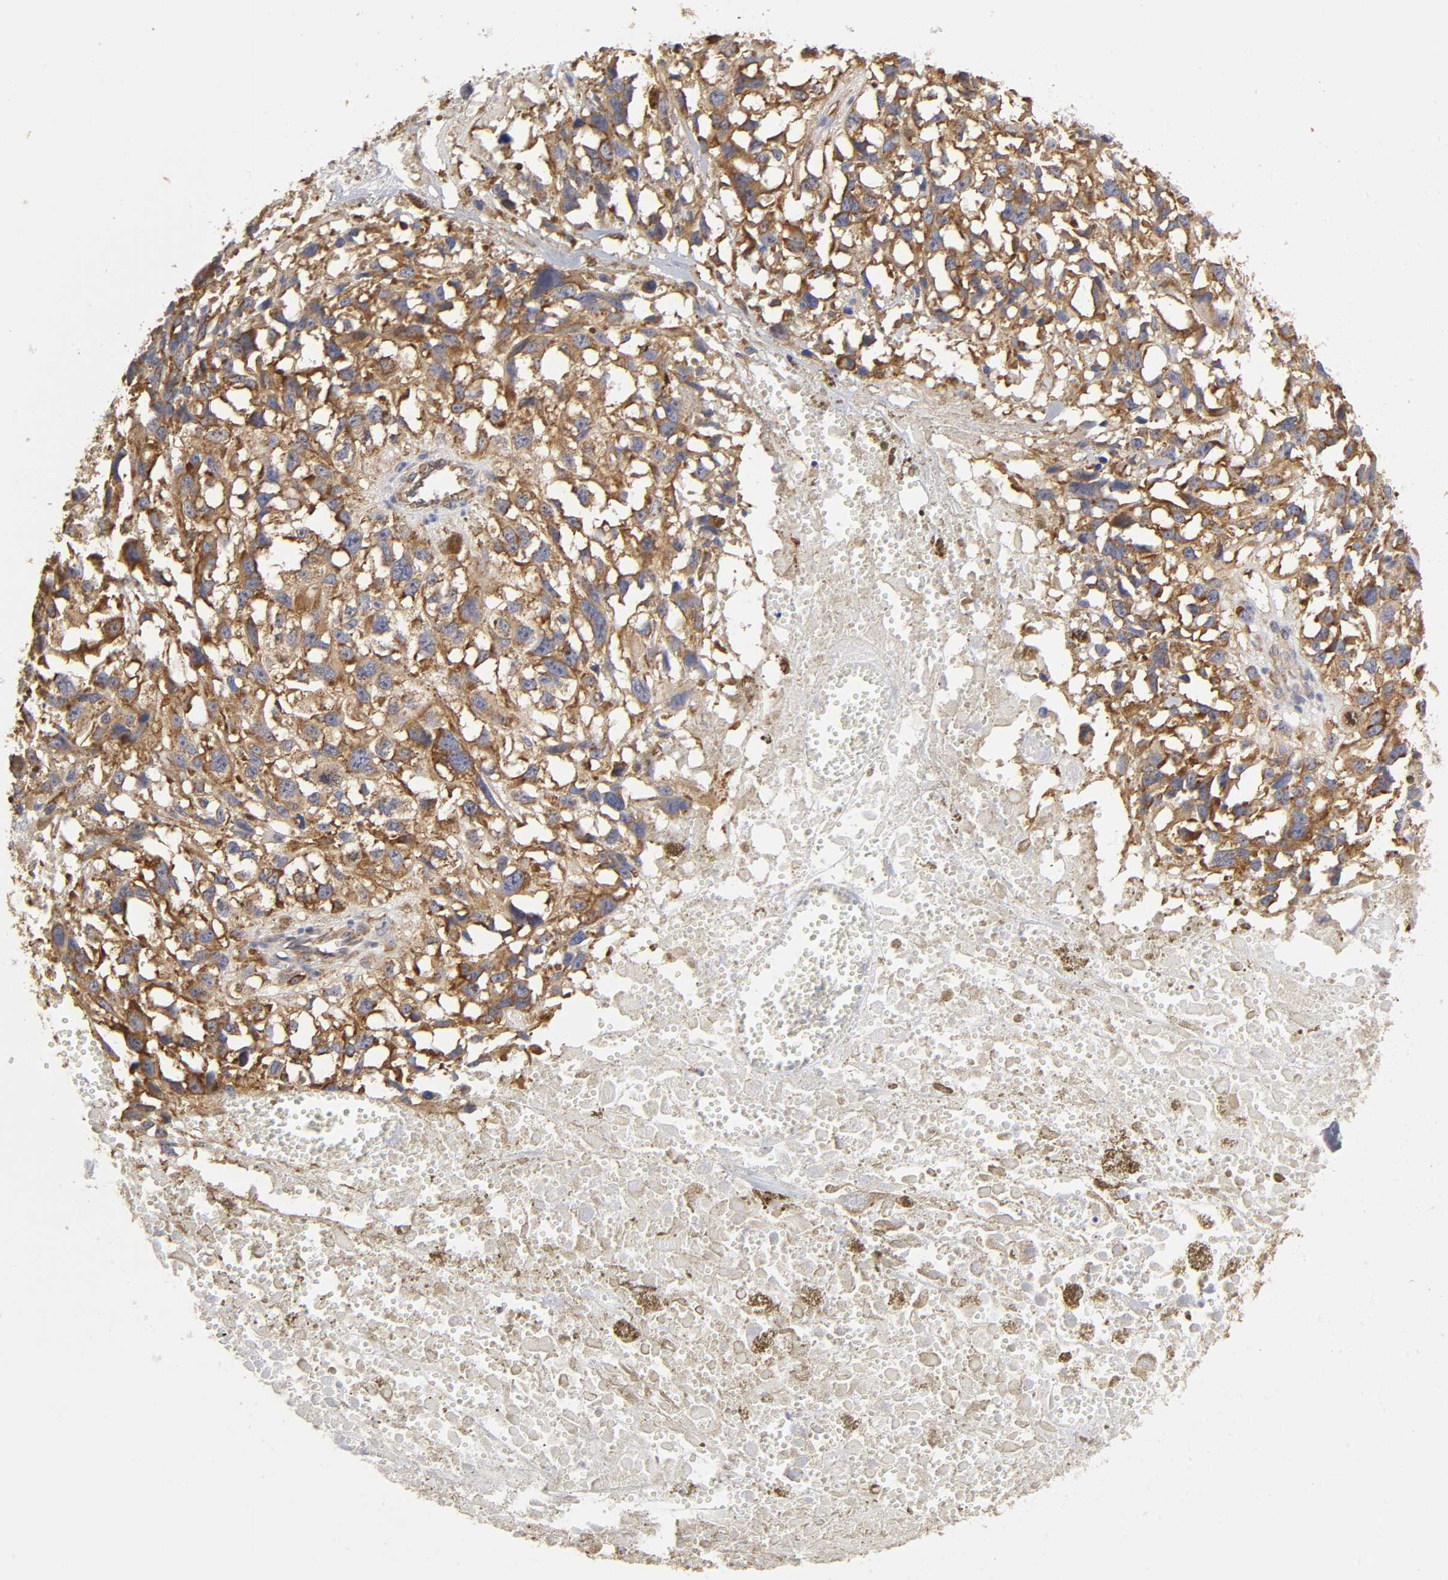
{"staining": {"intensity": "strong", "quantity": ">75%", "location": "cytoplasmic/membranous"}, "tissue": "melanoma", "cell_type": "Tumor cells", "image_type": "cancer", "snomed": [{"axis": "morphology", "description": "Malignant melanoma, Metastatic site"}, {"axis": "topography", "description": "Lymph node"}], "caption": "Strong cytoplasmic/membranous protein expression is identified in about >75% of tumor cells in malignant melanoma (metastatic site). The staining was performed using DAB (3,3'-diaminobenzidine) to visualize the protein expression in brown, while the nuclei were stained in blue with hematoxylin (Magnification: 20x).", "gene": "RPL14", "patient": {"sex": "male", "age": 59}}